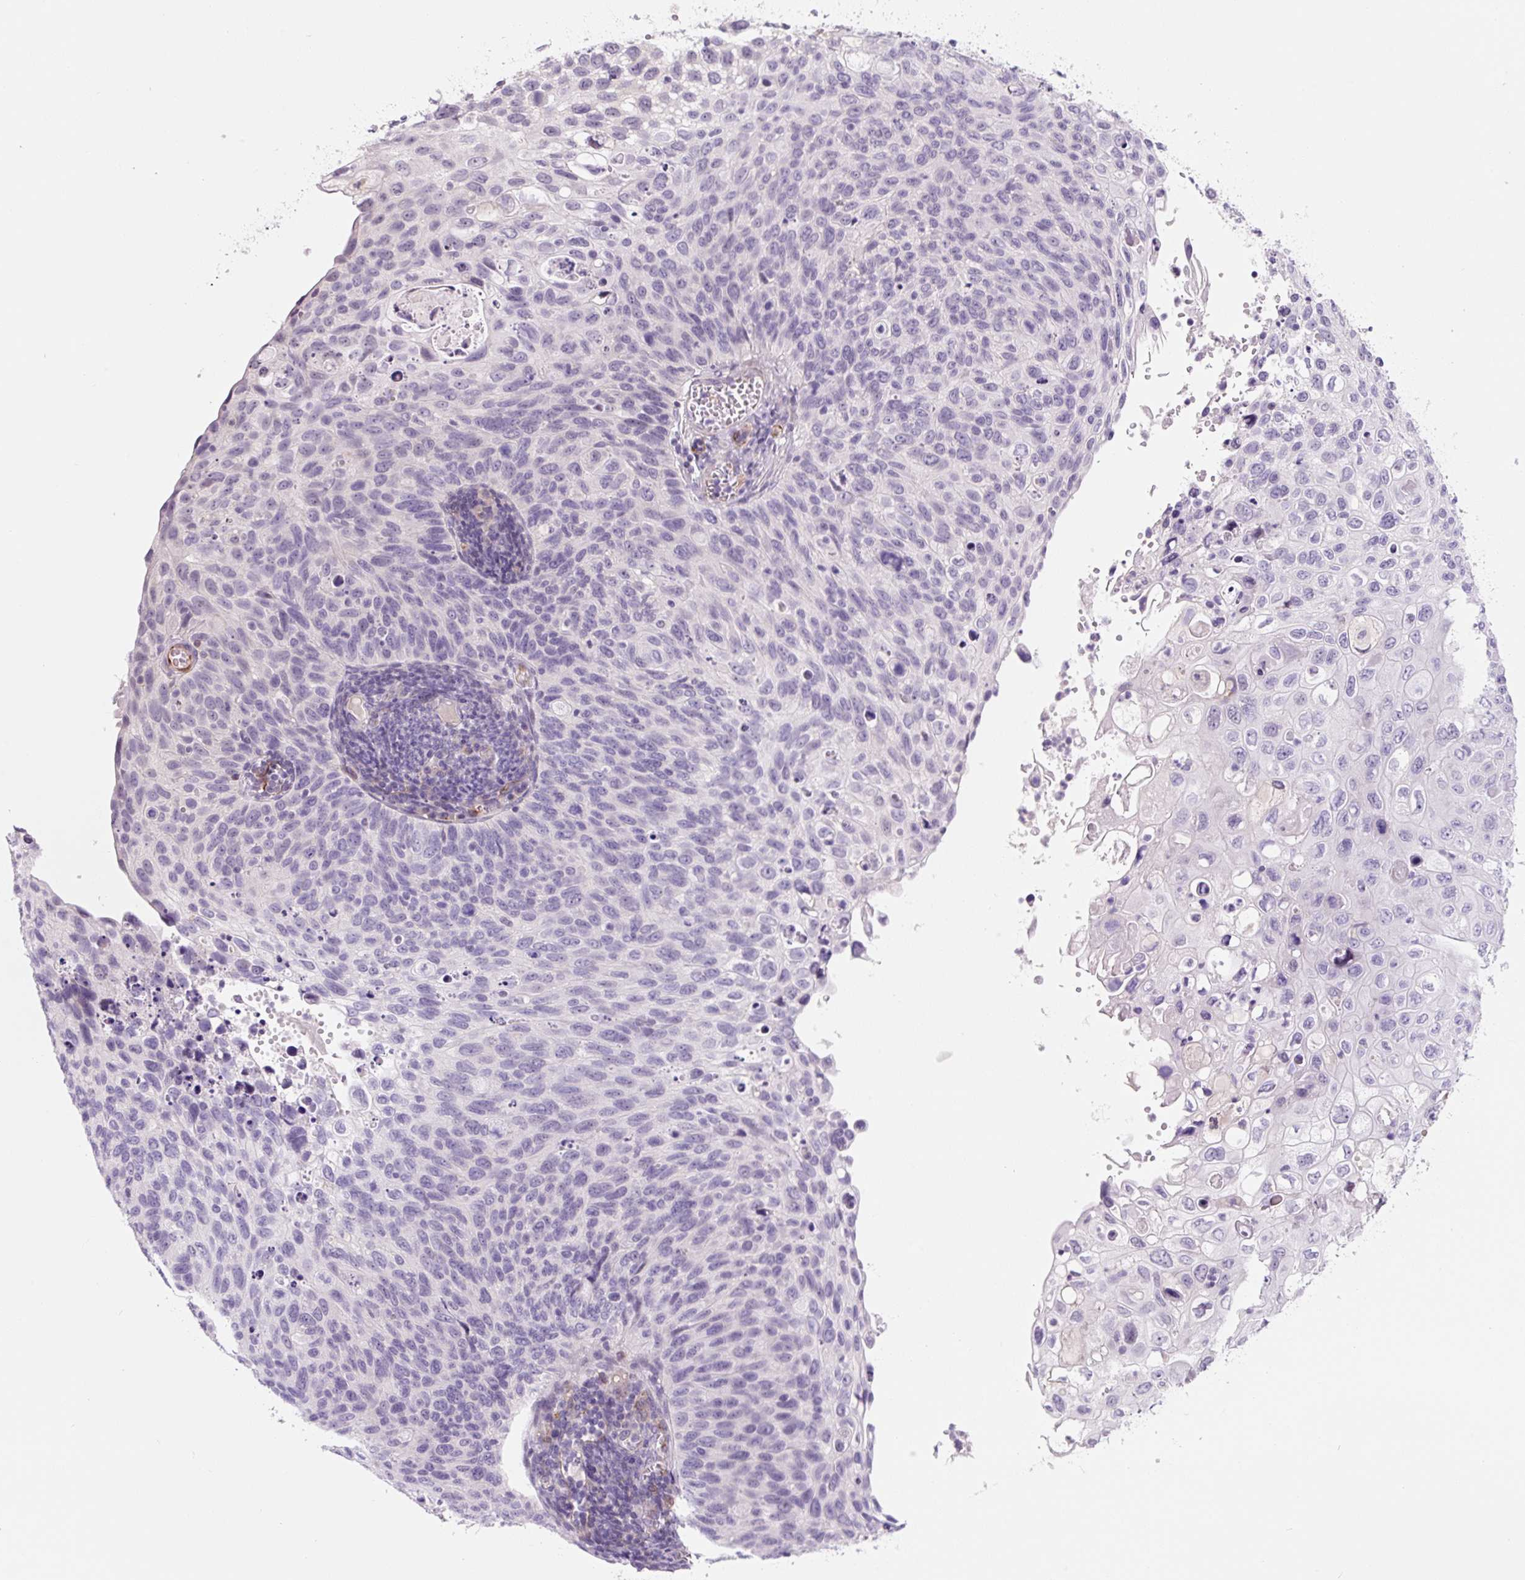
{"staining": {"intensity": "negative", "quantity": "none", "location": "none"}, "tissue": "cervical cancer", "cell_type": "Tumor cells", "image_type": "cancer", "snomed": [{"axis": "morphology", "description": "Squamous cell carcinoma, NOS"}, {"axis": "topography", "description": "Cervix"}], "caption": "Immunohistochemistry image of cervical squamous cell carcinoma stained for a protein (brown), which displays no staining in tumor cells.", "gene": "CCL25", "patient": {"sex": "female", "age": 70}}